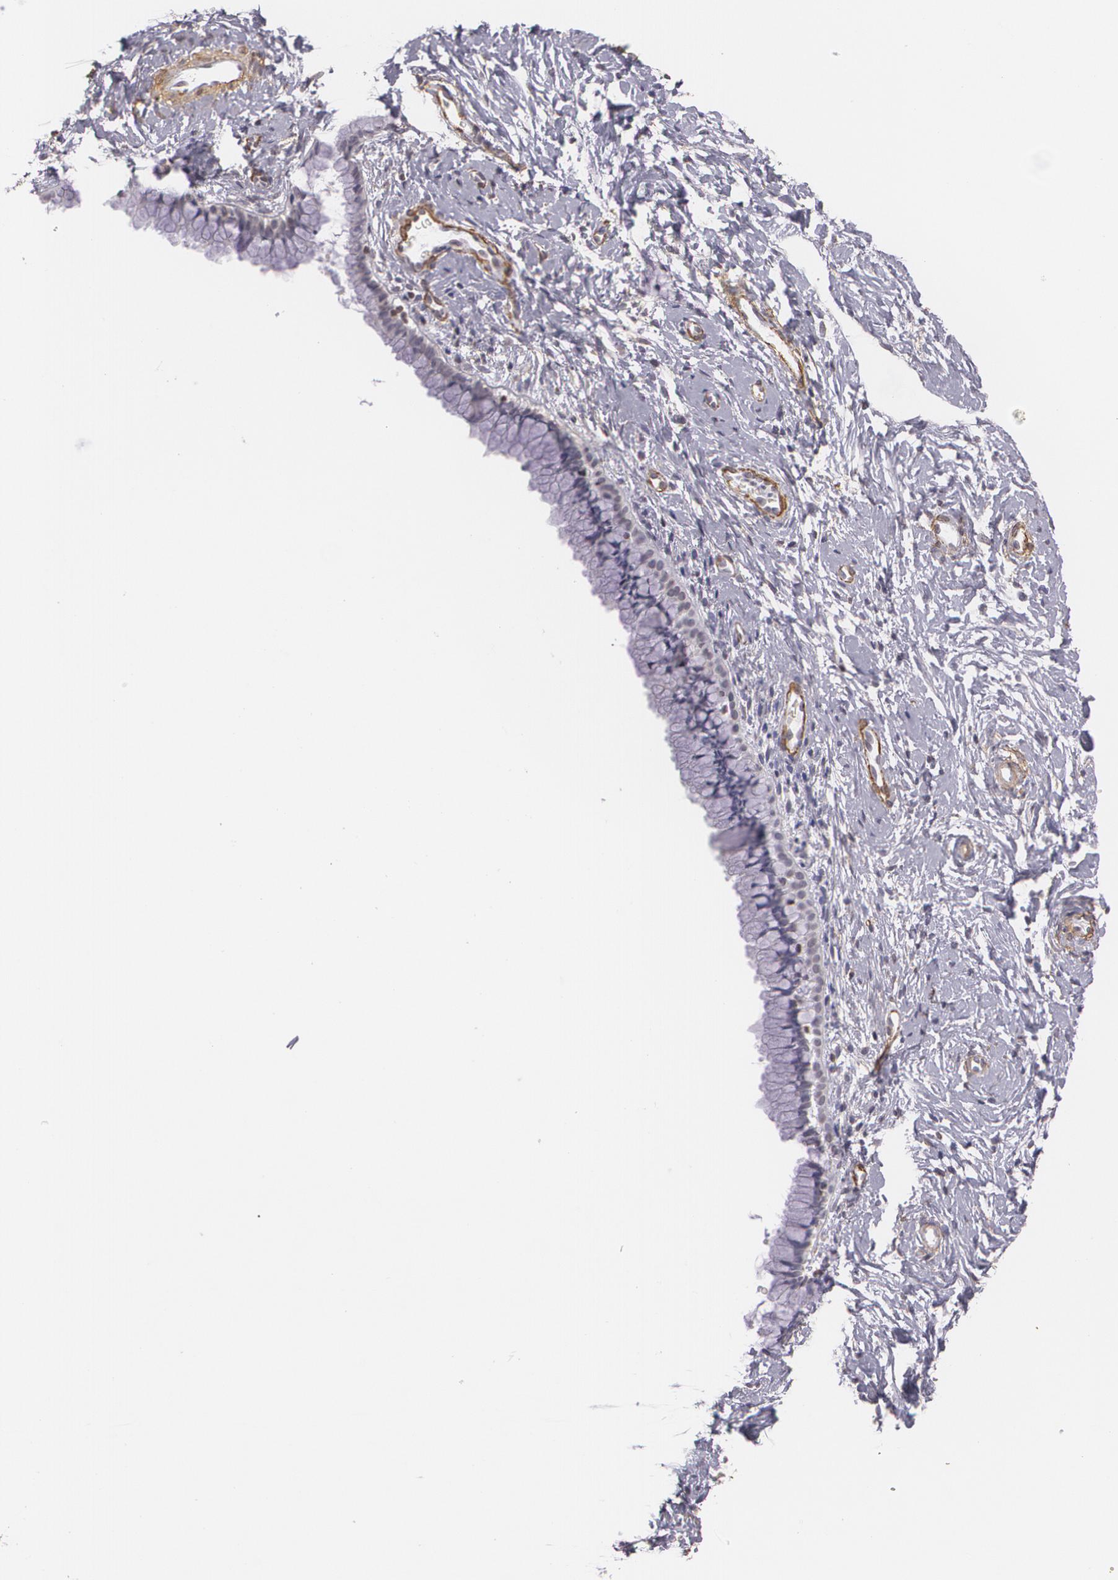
{"staining": {"intensity": "negative", "quantity": "none", "location": "none"}, "tissue": "cervix", "cell_type": "Glandular cells", "image_type": "normal", "snomed": [{"axis": "morphology", "description": "Normal tissue, NOS"}, {"axis": "topography", "description": "Cervix"}], "caption": "The micrograph exhibits no significant expression in glandular cells of cervix. (DAB immunohistochemistry, high magnification).", "gene": "VAMP1", "patient": {"sex": "female", "age": 46}}